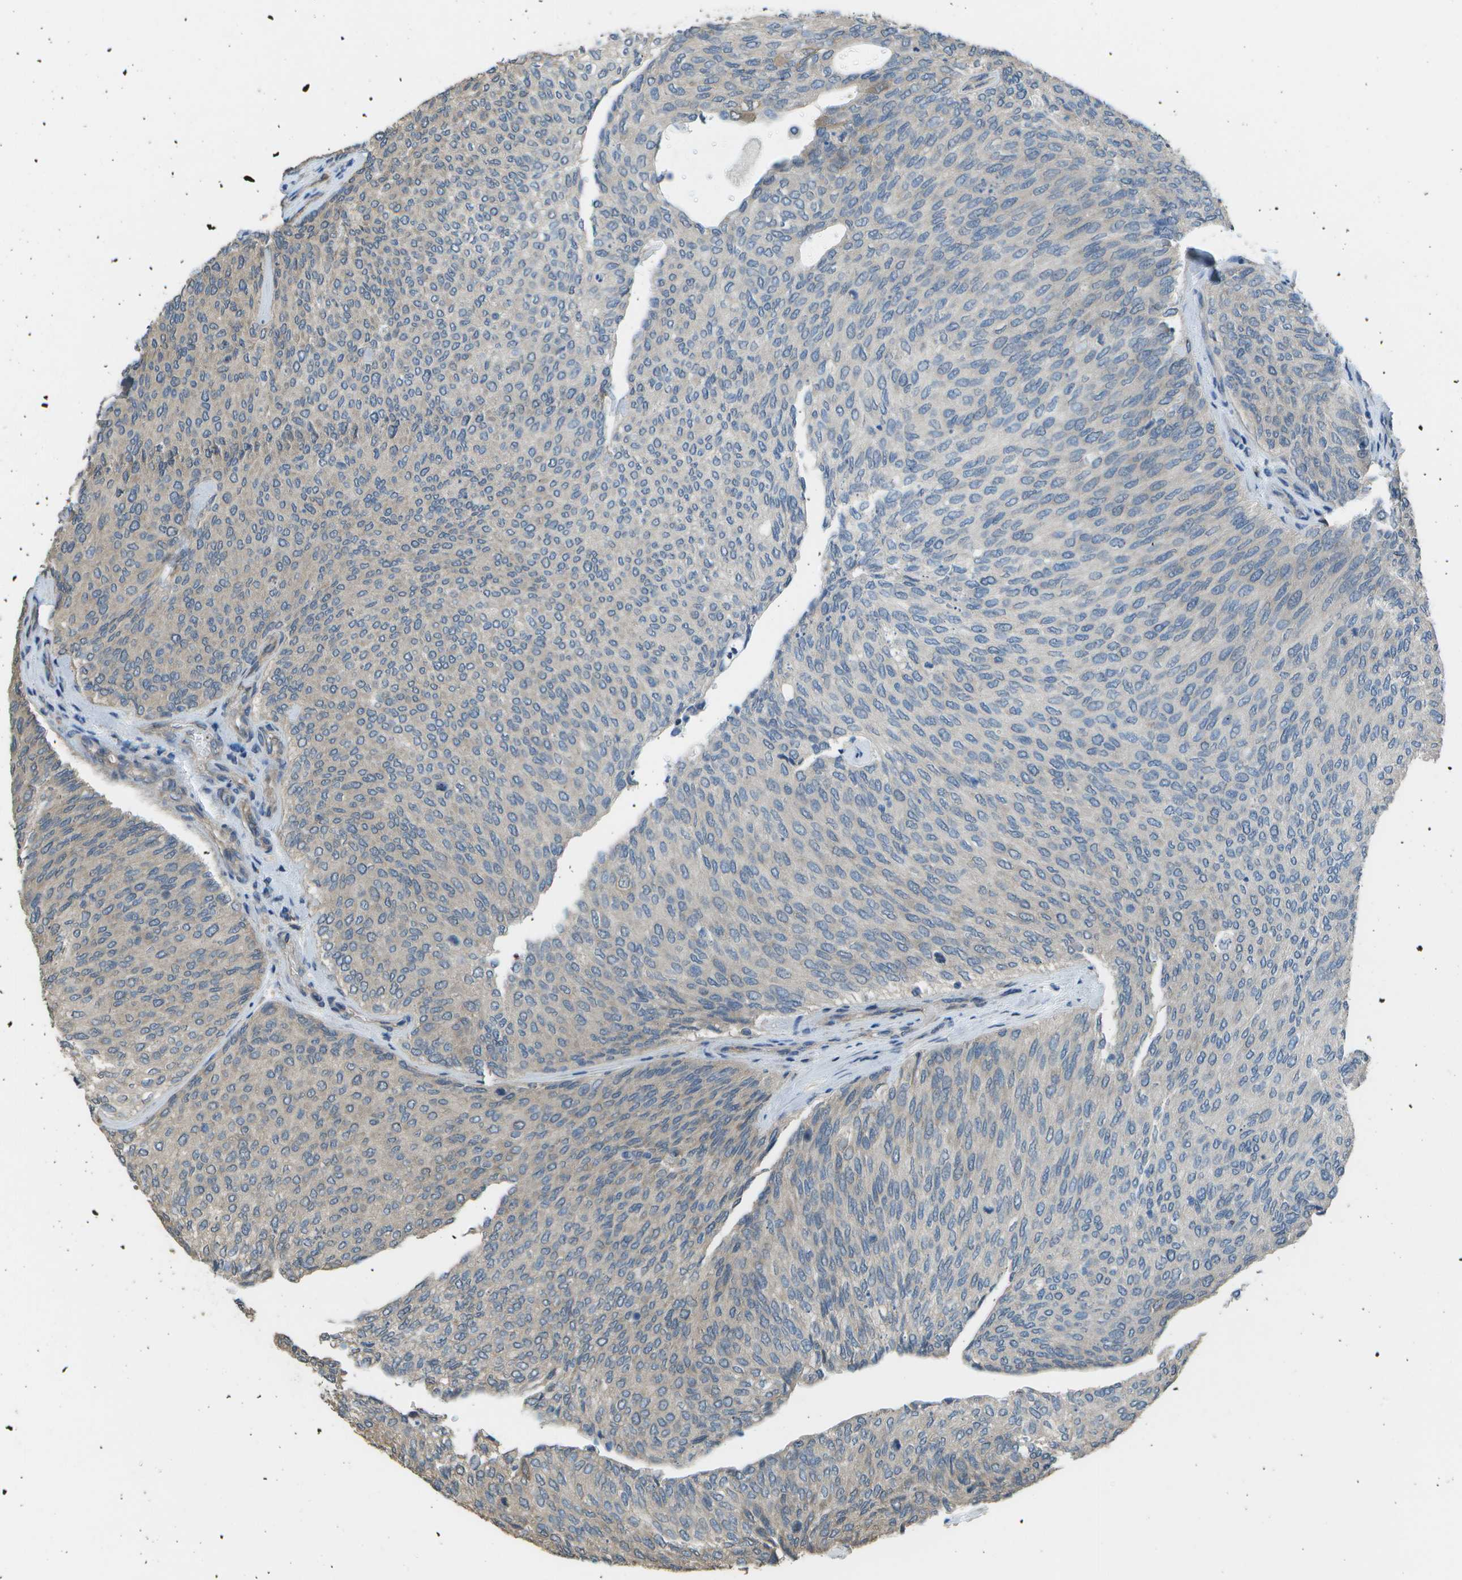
{"staining": {"intensity": "negative", "quantity": "none", "location": "none"}, "tissue": "urothelial cancer", "cell_type": "Tumor cells", "image_type": "cancer", "snomed": [{"axis": "morphology", "description": "Urothelial carcinoma, Low grade"}, {"axis": "topography", "description": "Urinary bladder"}], "caption": "This is an IHC image of urothelial cancer. There is no staining in tumor cells.", "gene": "CLNS1A", "patient": {"sex": "female", "age": 79}}